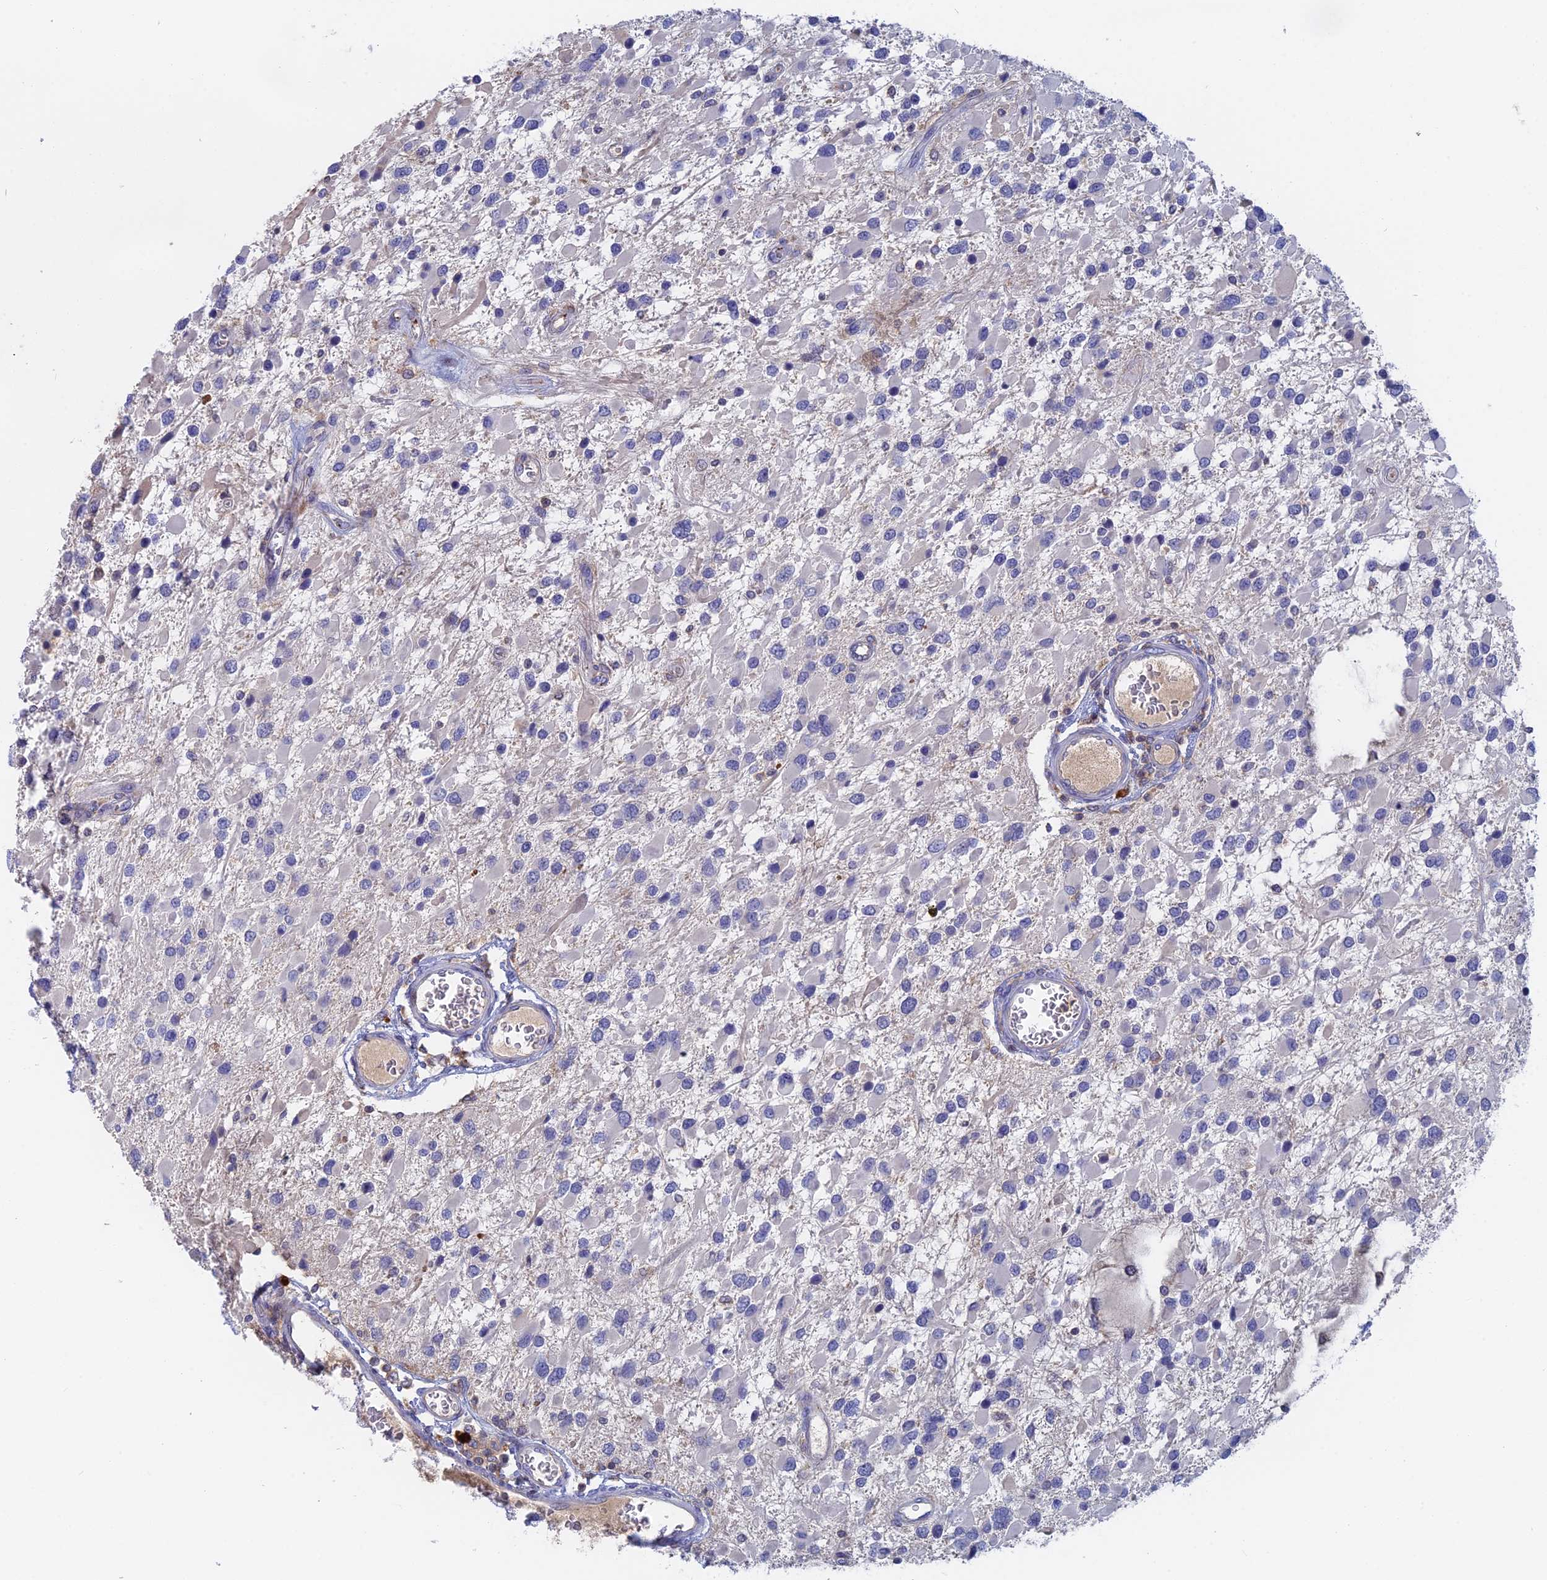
{"staining": {"intensity": "negative", "quantity": "none", "location": "none"}, "tissue": "glioma", "cell_type": "Tumor cells", "image_type": "cancer", "snomed": [{"axis": "morphology", "description": "Glioma, malignant, High grade"}, {"axis": "topography", "description": "Brain"}], "caption": "The image displays no staining of tumor cells in glioma. The staining is performed using DAB (3,3'-diaminobenzidine) brown chromogen with nuclei counter-stained in using hematoxylin.", "gene": "ACP7", "patient": {"sex": "male", "age": 53}}